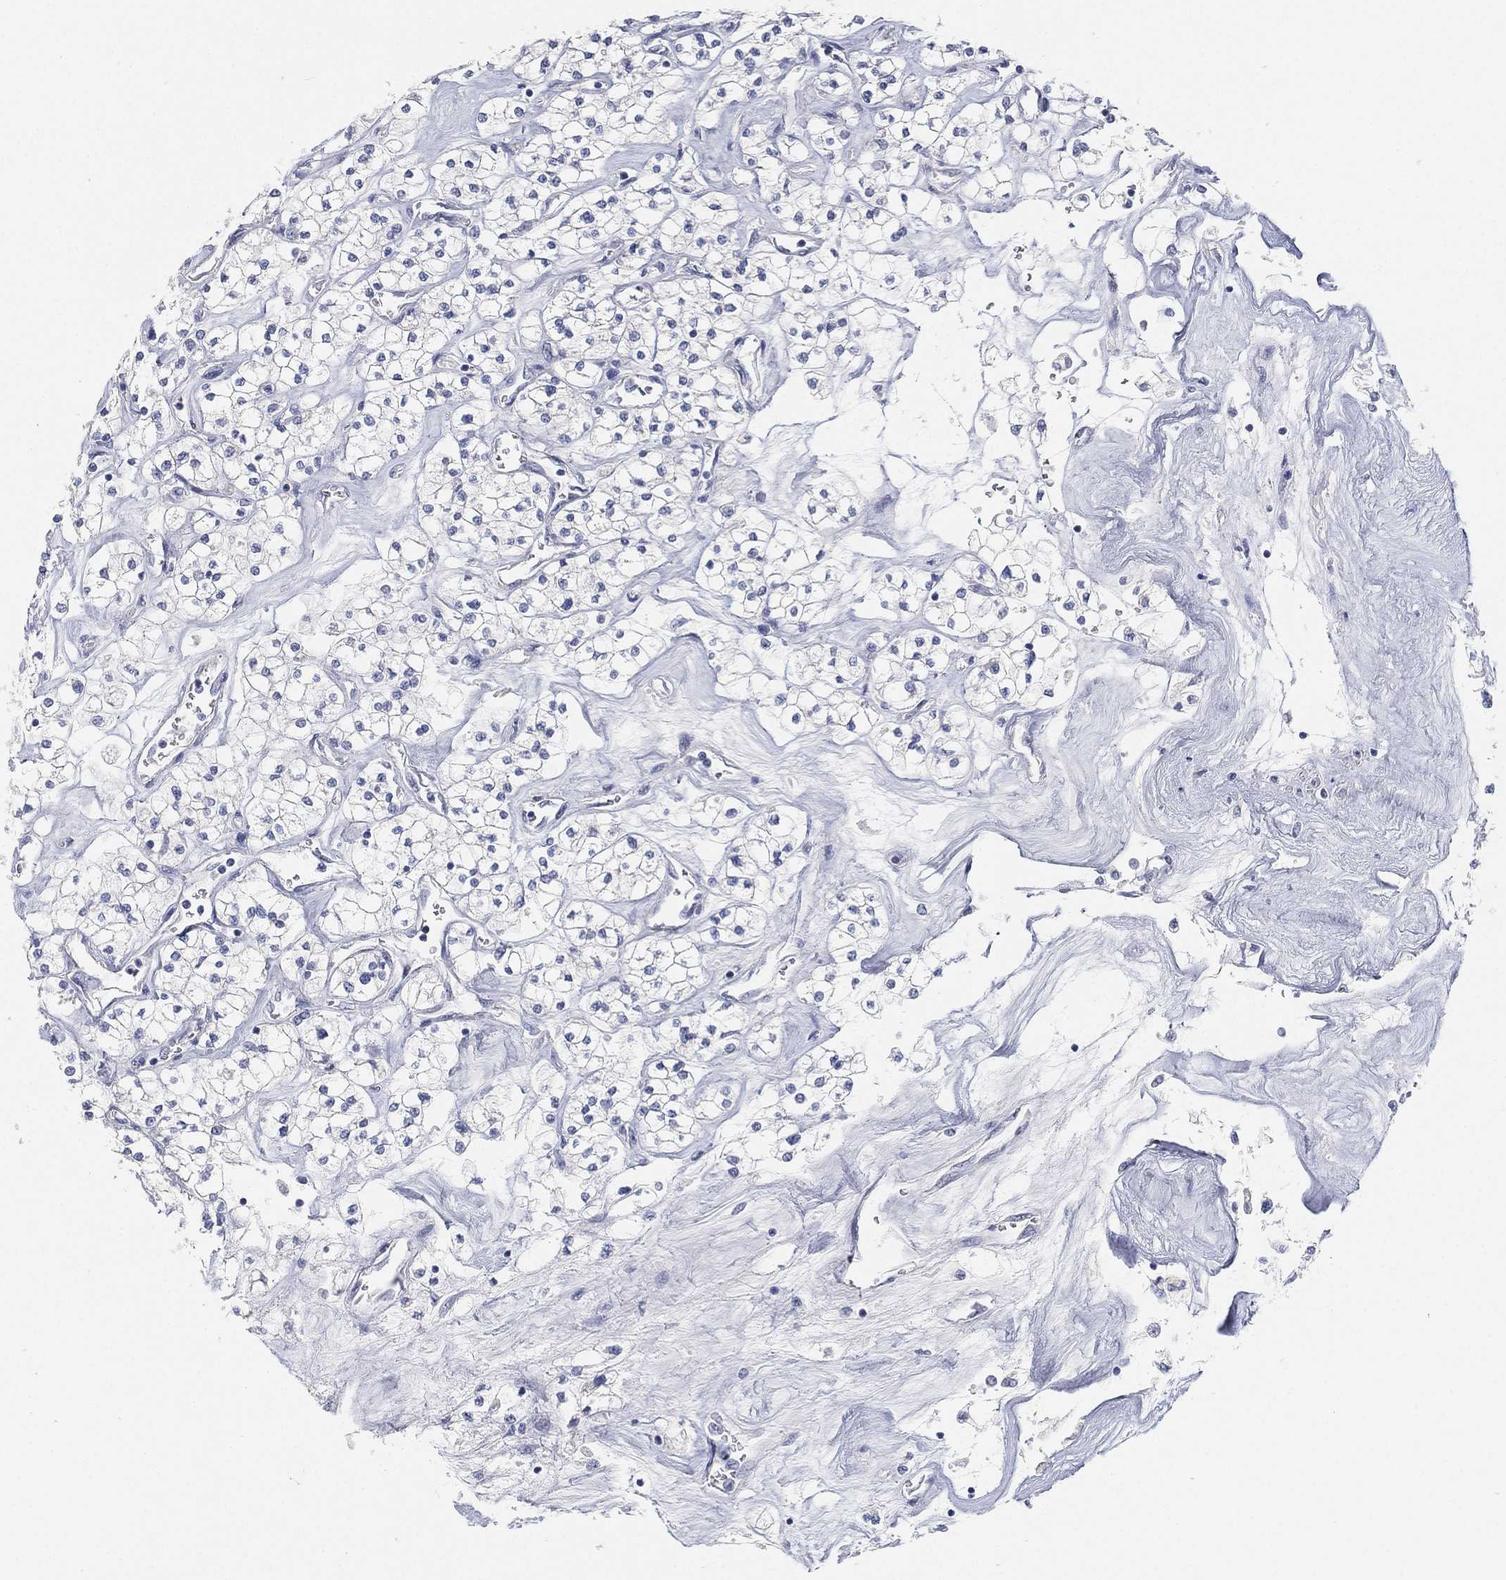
{"staining": {"intensity": "negative", "quantity": "none", "location": "none"}, "tissue": "renal cancer", "cell_type": "Tumor cells", "image_type": "cancer", "snomed": [{"axis": "morphology", "description": "Adenocarcinoma, NOS"}, {"axis": "topography", "description": "Kidney"}], "caption": "Immunohistochemistry (IHC) of renal cancer (adenocarcinoma) displays no staining in tumor cells.", "gene": "FAM187B", "patient": {"sex": "male", "age": 80}}